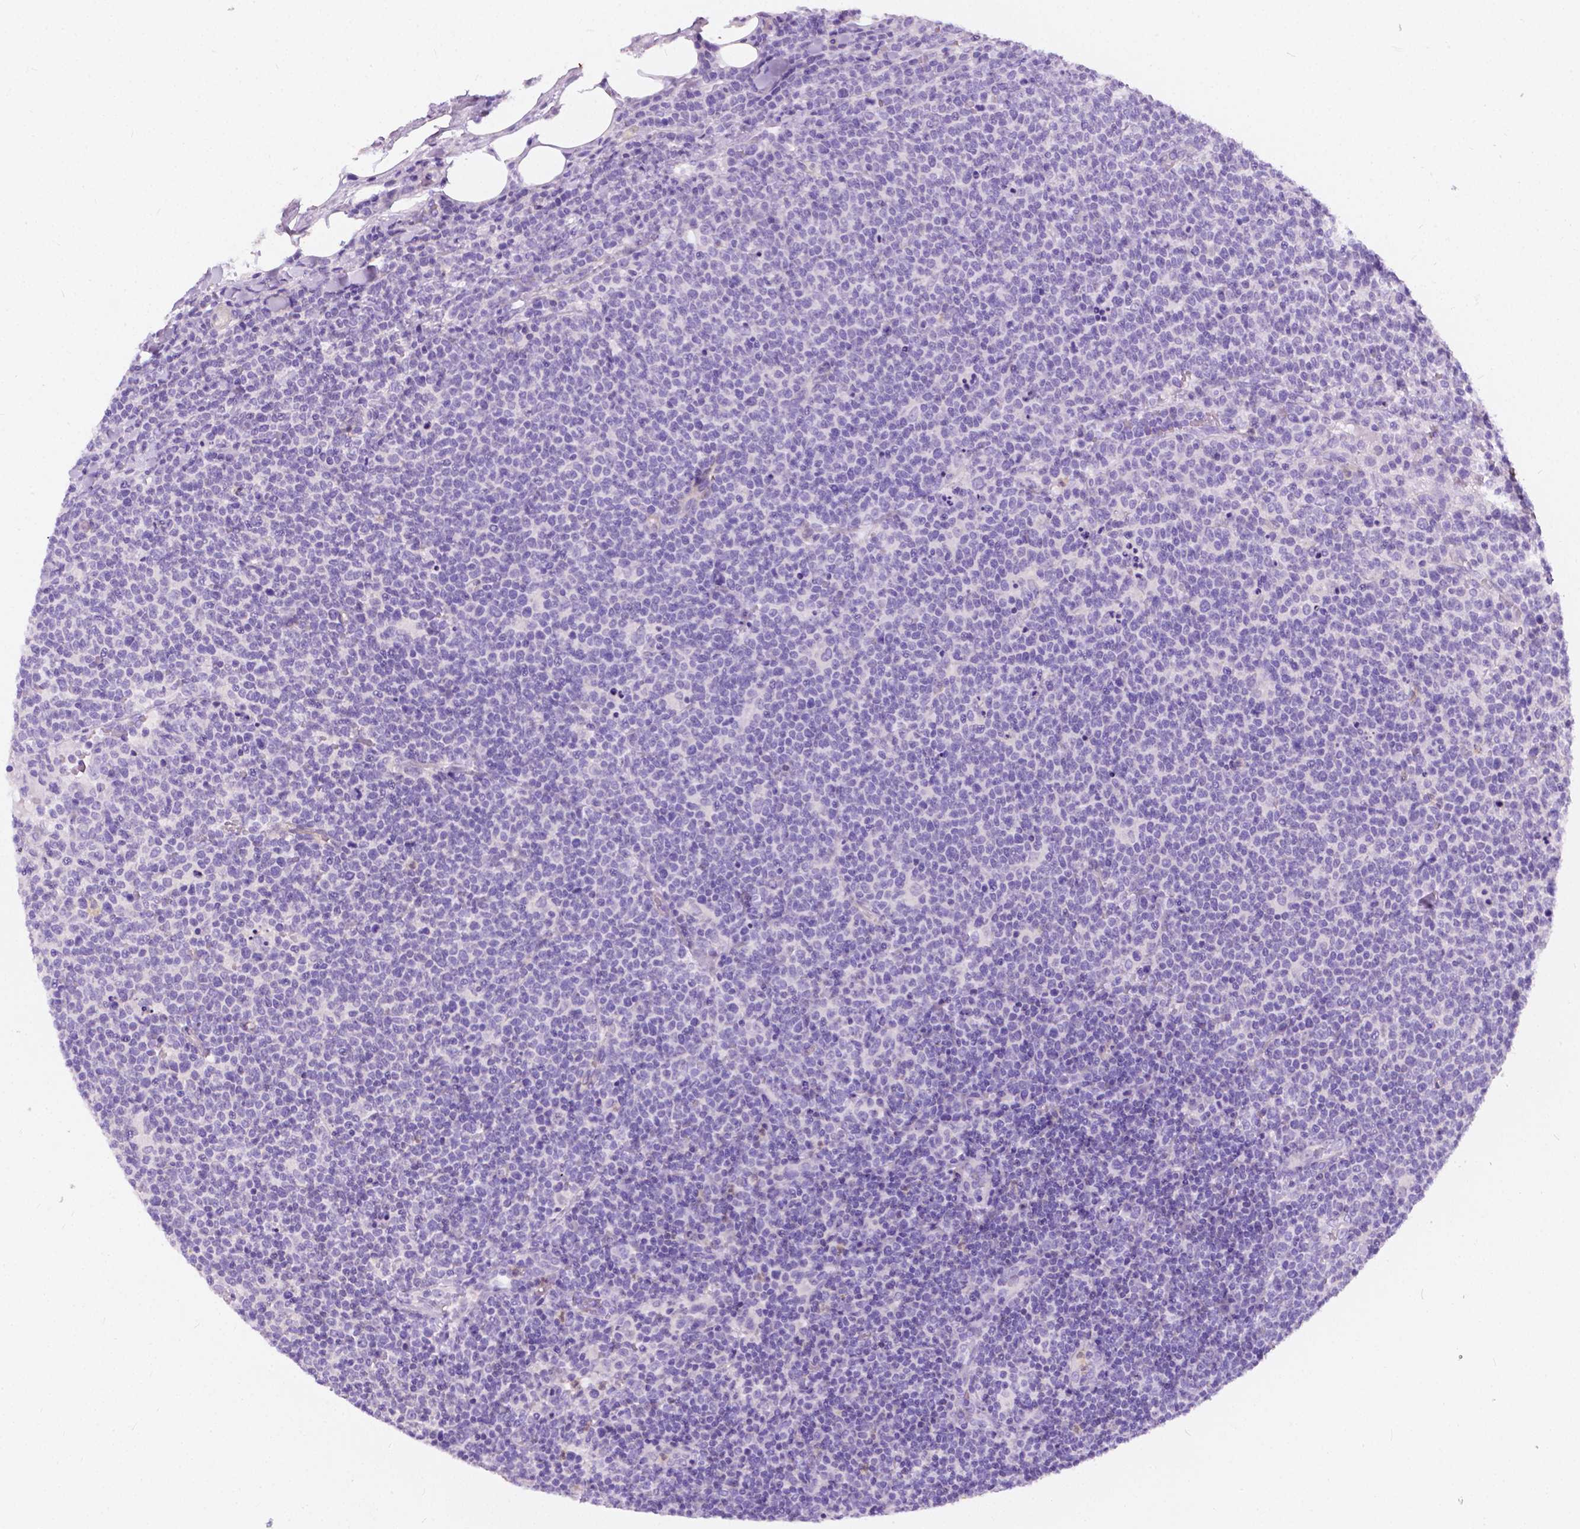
{"staining": {"intensity": "negative", "quantity": "none", "location": "none"}, "tissue": "lymphoma", "cell_type": "Tumor cells", "image_type": "cancer", "snomed": [{"axis": "morphology", "description": "Malignant lymphoma, non-Hodgkin's type, High grade"}, {"axis": "topography", "description": "Lymph node"}], "caption": "A photomicrograph of lymphoma stained for a protein reveals no brown staining in tumor cells. (DAB (3,3'-diaminobenzidine) IHC, high magnification).", "gene": "GNAO1", "patient": {"sex": "male", "age": 61}}